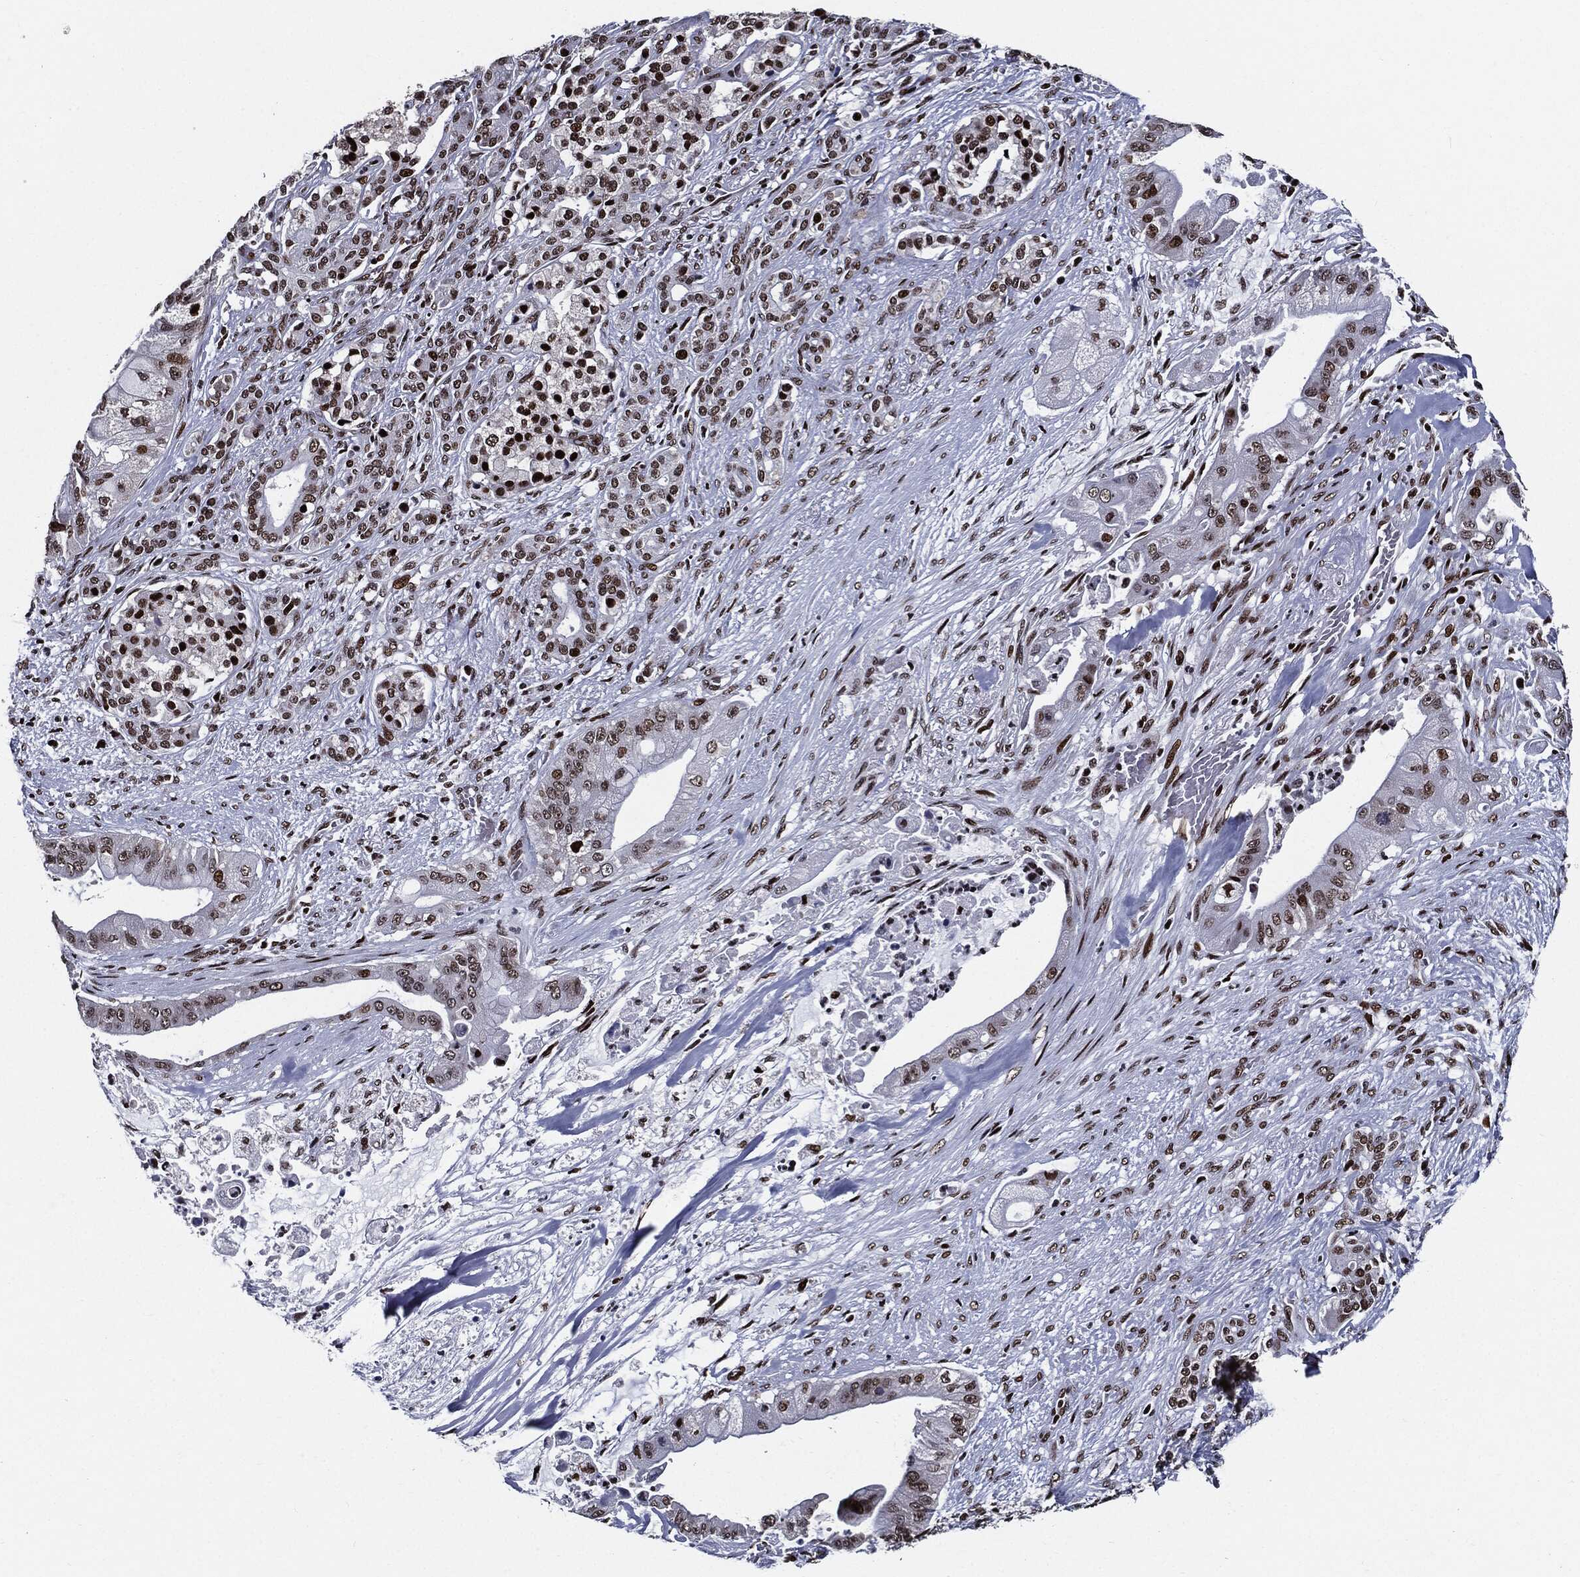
{"staining": {"intensity": "moderate", "quantity": ">75%", "location": "nuclear"}, "tissue": "pancreatic cancer", "cell_type": "Tumor cells", "image_type": "cancer", "snomed": [{"axis": "morphology", "description": "Normal tissue, NOS"}, {"axis": "morphology", "description": "Inflammation, NOS"}, {"axis": "morphology", "description": "Adenocarcinoma, NOS"}, {"axis": "topography", "description": "Pancreas"}], "caption": "Tumor cells exhibit medium levels of moderate nuclear positivity in approximately >75% of cells in pancreatic cancer. The staining is performed using DAB (3,3'-diaminobenzidine) brown chromogen to label protein expression. The nuclei are counter-stained blue using hematoxylin.", "gene": "ZFP91", "patient": {"sex": "male", "age": 57}}